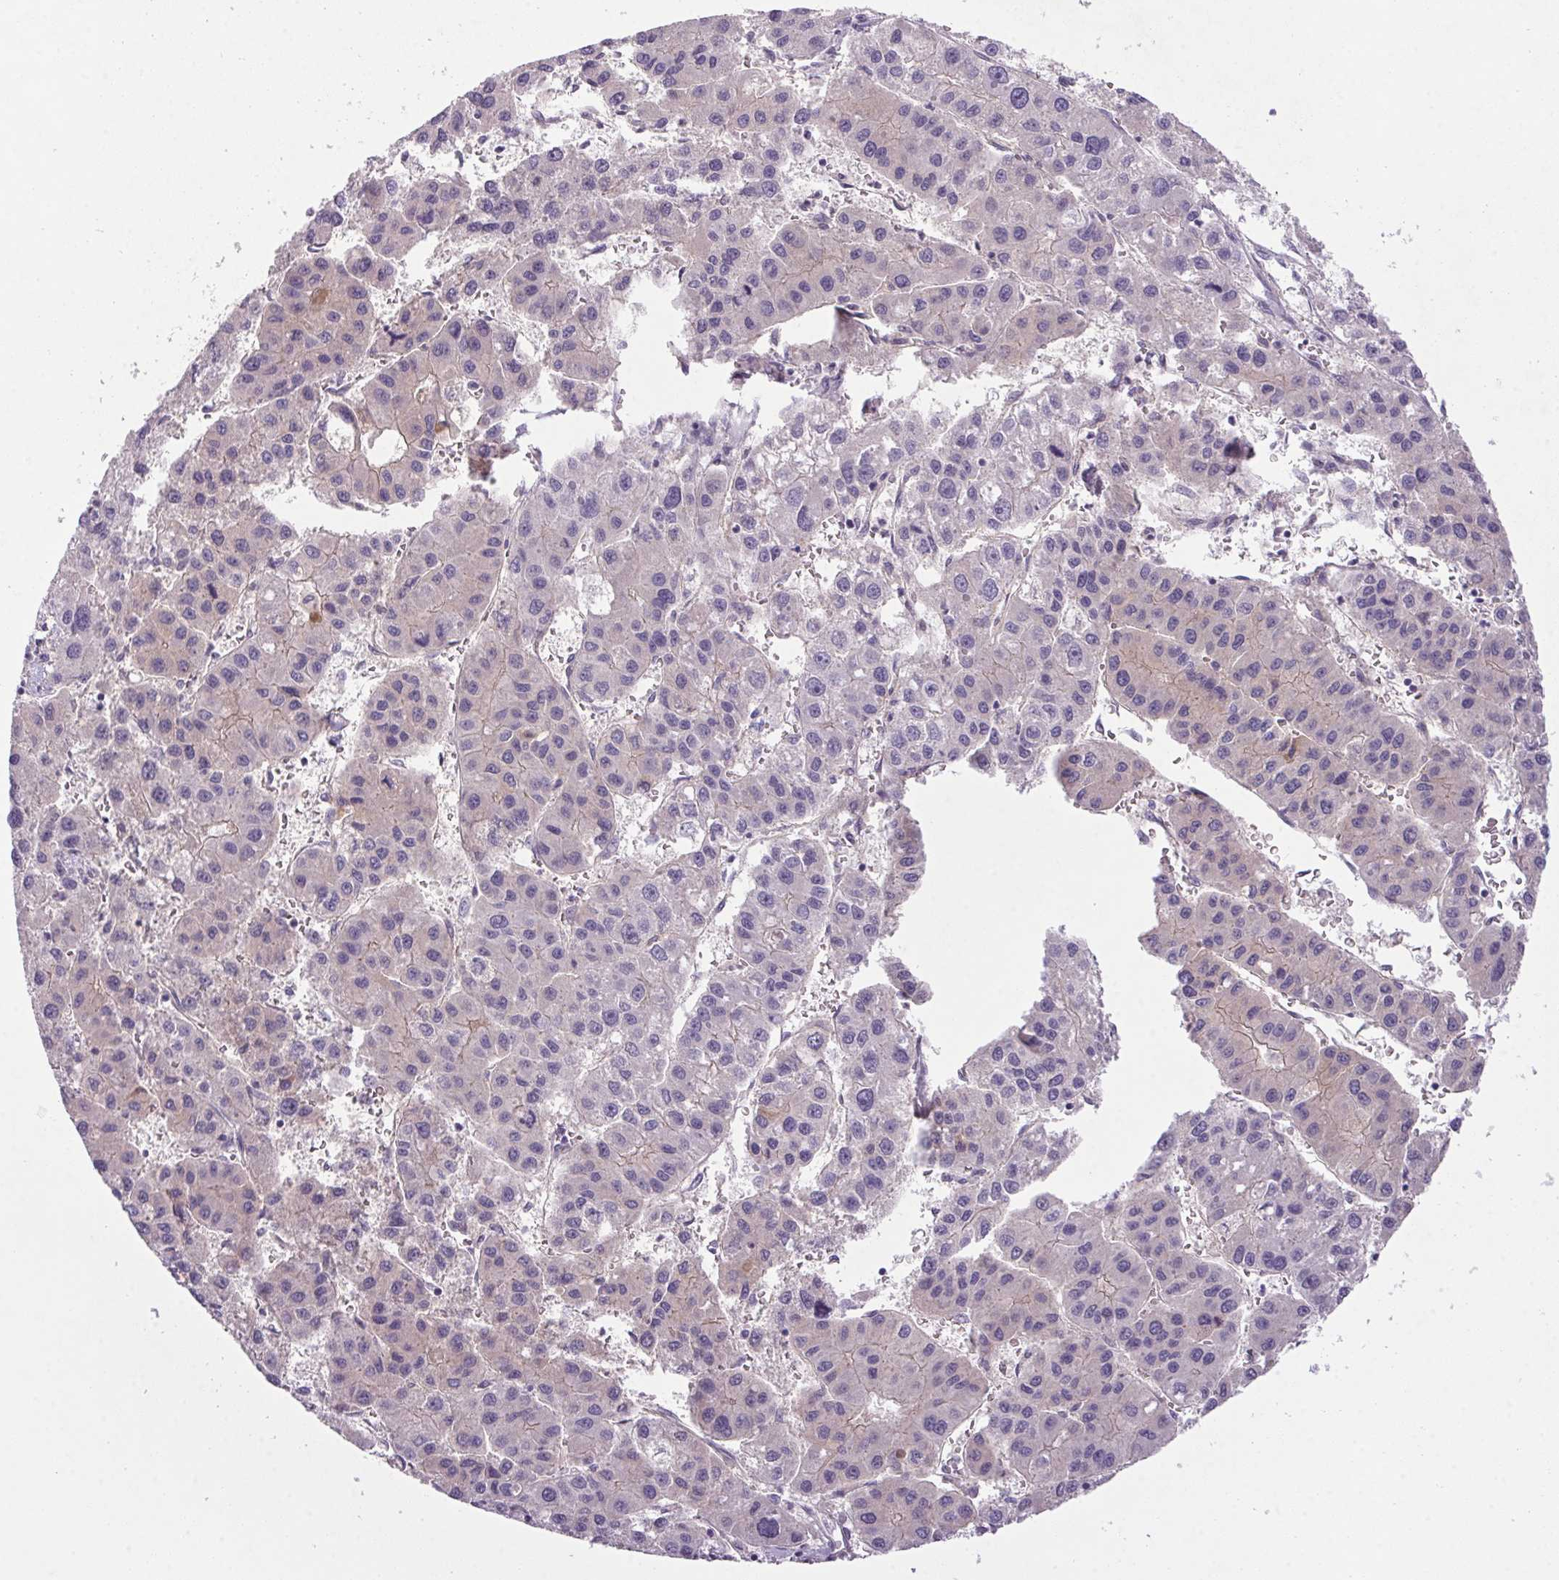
{"staining": {"intensity": "negative", "quantity": "none", "location": "none"}, "tissue": "liver cancer", "cell_type": "Tumor cells", "image_type": "cancer", "snomed": [{"axis": "morphology", "description": "Carcinoma, Hepatocellular, NOS"}, {"axis": "topography", "description": "Liver"}], "caption": "Immunohistochemistry (IHC) micrograph of neoplastic tissue: human liver hepatocellular carcinoma stained with DAB demonstrates no significant protein expression in tumor cells.", "gene": "APOC4", "patient": {"sex": "male", "age": 73}}